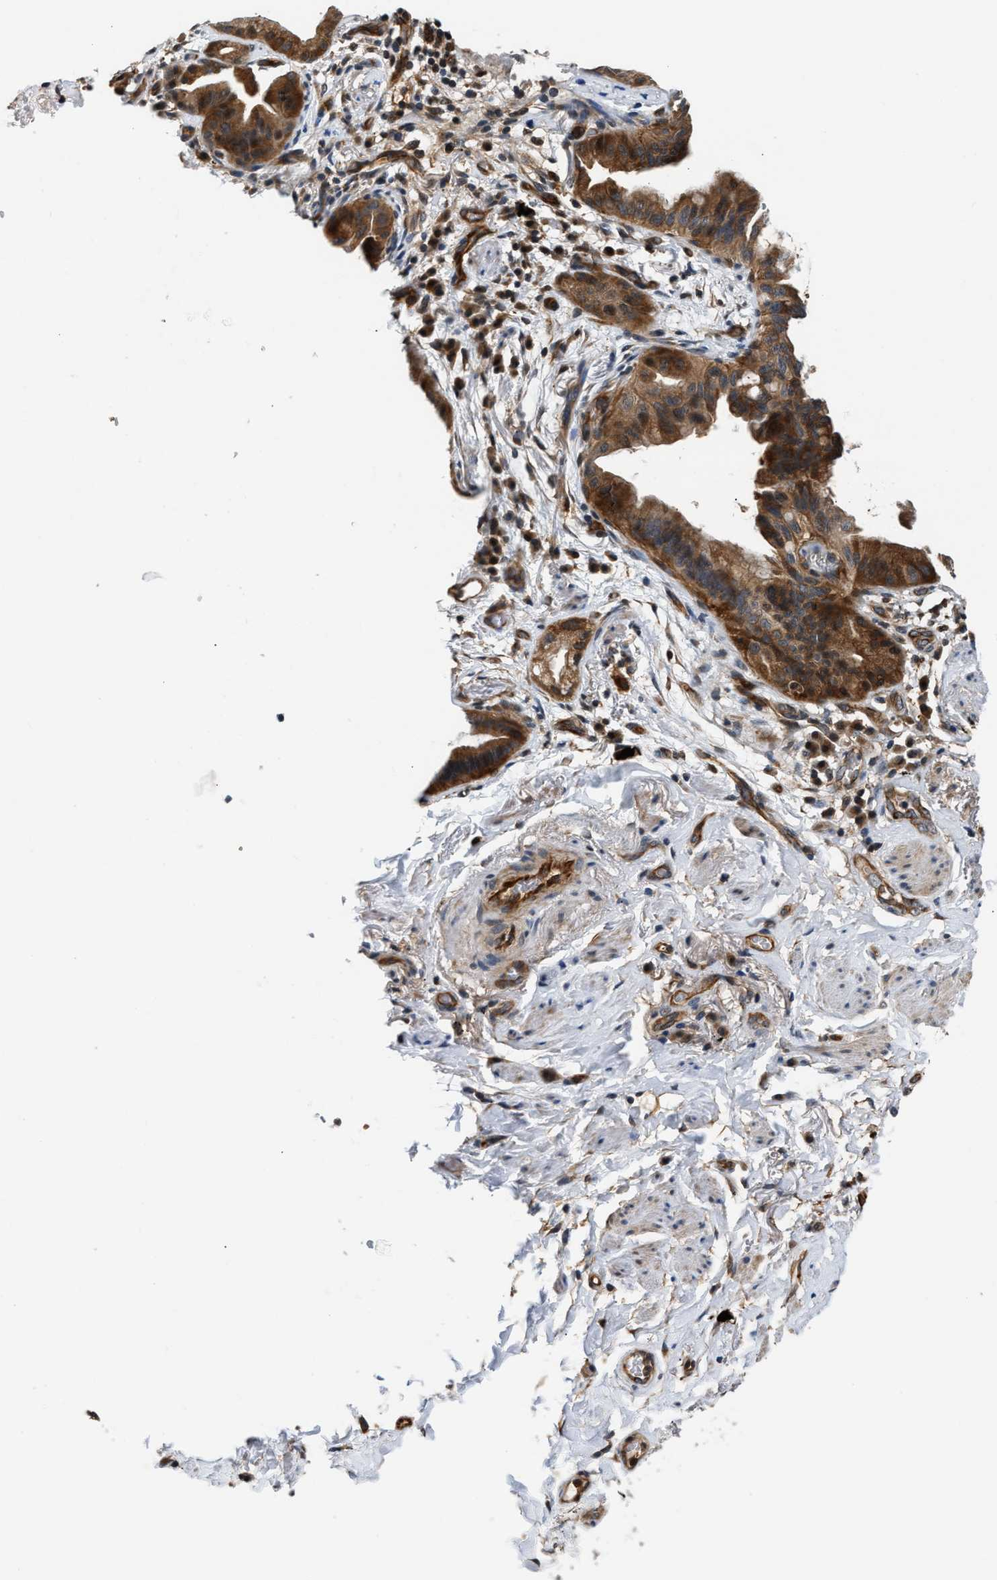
{"staining": {"intensity": "strong", "quantity": ">75%", "location": "cytoplasmic/membranous"}, "tissue": "lung cancer", "cell_type": "Tumor cells", "image_type": "cancer", "snomed": [{"axis": "morphology", "description": "Normal tissue, NOS"}, {"axis": "morphology", "description": "Adenocarcinoma, NOS"}, {"axis": "topography", "description": "Bronchus"}, {"axis": "topography", "description": "Lung"}], "caption": "Immunohistochemistry (IHC) staining of lung cancer (adenocarcinoma), which exhibits high levels of strong cytoplasmic/membranous expression in approximately >75% of tumor cells indicating strong cytoplasmic/membranous protein positivity. The staining was performed using DAB (3,3'-diaminobenzidine) (brown) for protein detection and nuclei were counterstained in hematoxylin (blue).", "gene": "TUT7", "patient": {"sex": "female", "age": 70}}